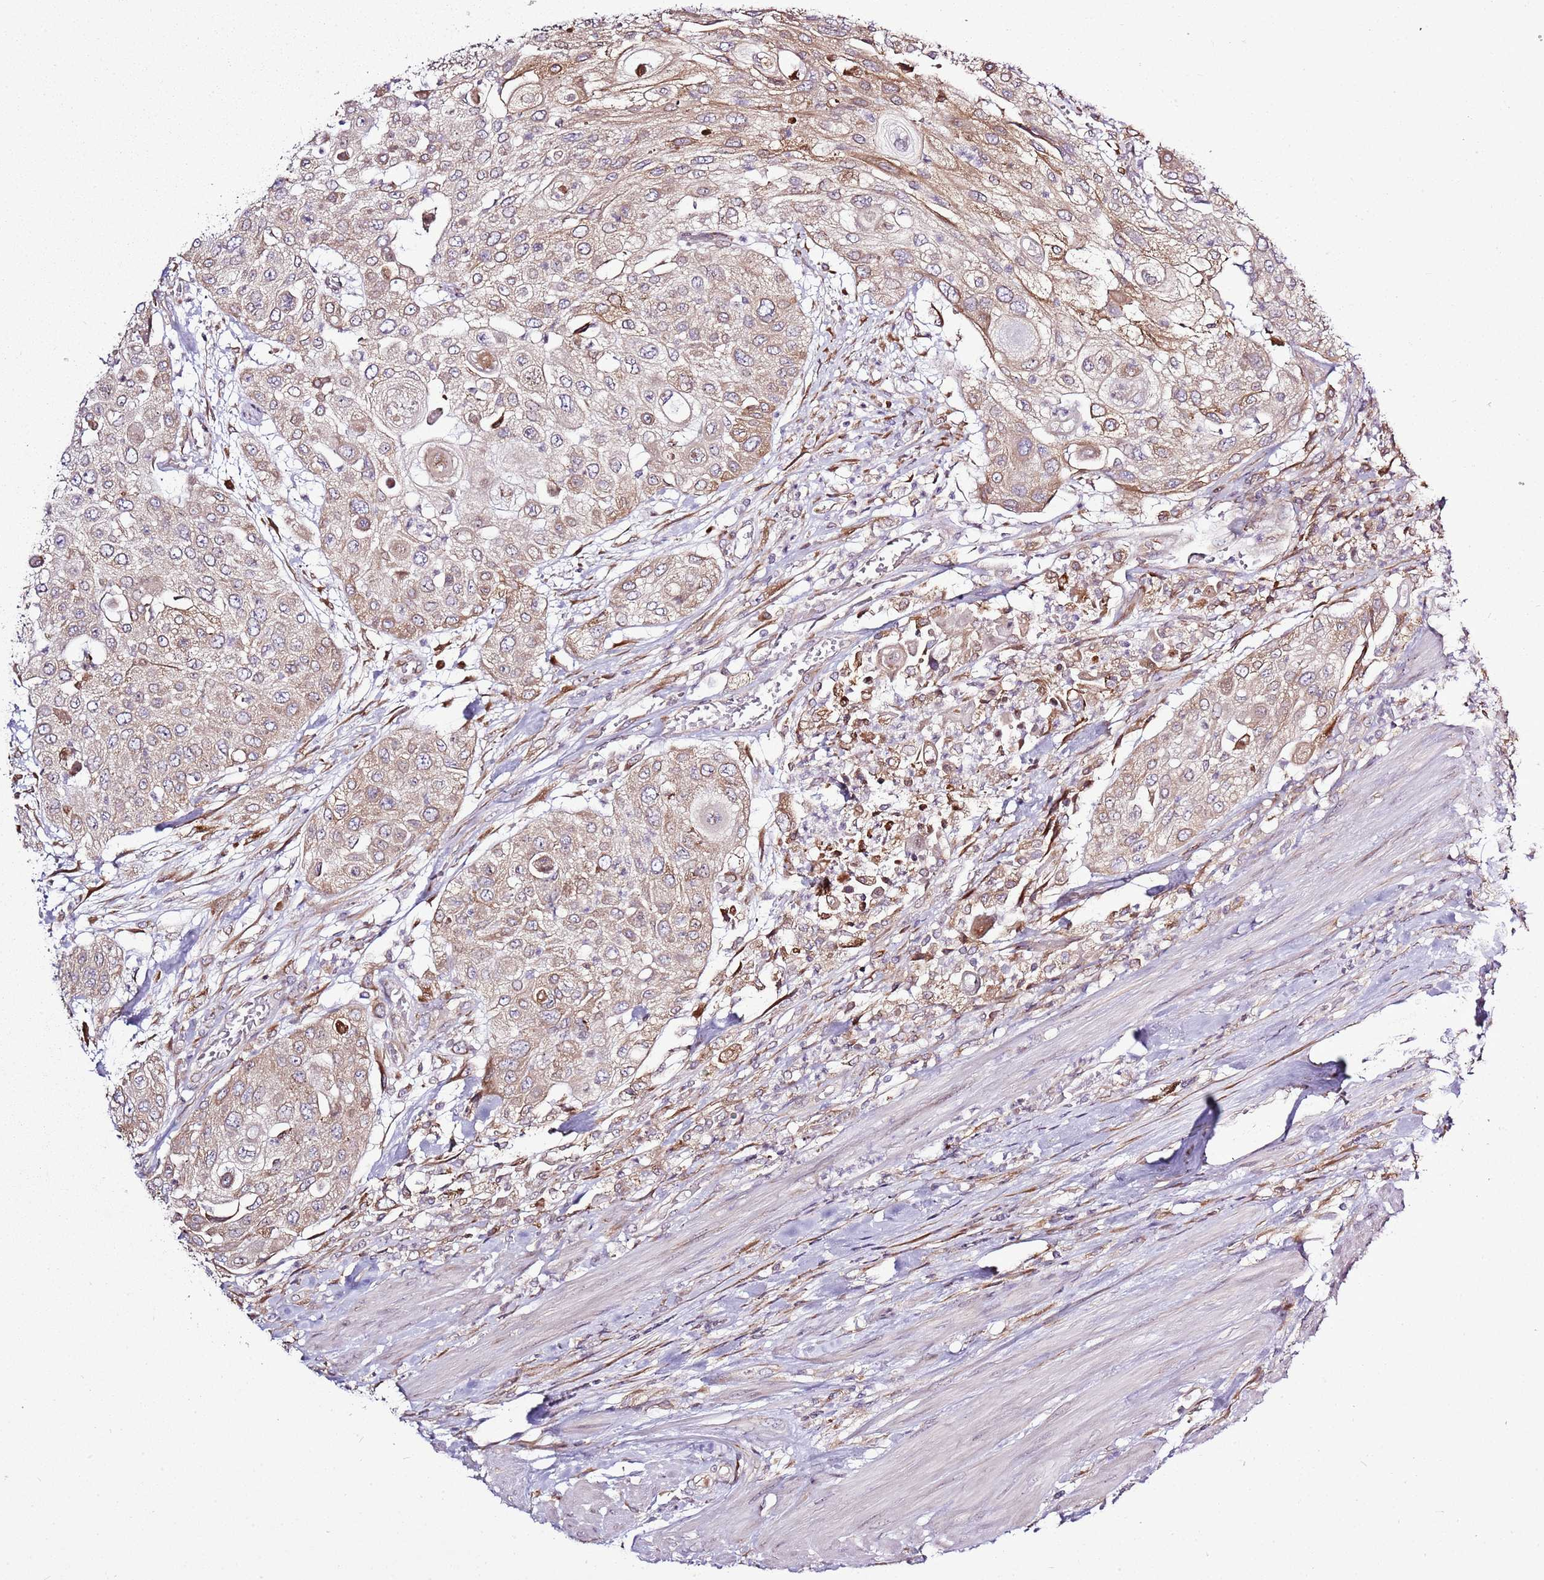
{"staining": {"intensity": "moderate", "quantity": "<25%", "location": "cytoplasmic/membranous"}, "tissue": "urothelial cancer", "cell_type": "Tumor cells", "image_type": "cancer", "snomed": [{"axis": "morphology", "description": "Urothelial carcinoma, High grade"}, {"axis": "topography", "description": "Urinary bladder"}], "caption": "A photomicrograph of human high-grade urothelial carcinoma stained for a protein shows moderate cytoplasmic/membranous brown staining in tumor cells. The staining was performed using DAB, with brown indicating positive protein expression. Nuclei are stained blue with hematoxylin.", "gene": "TMED10", "patient": {"sex": "female", "age": 79}}